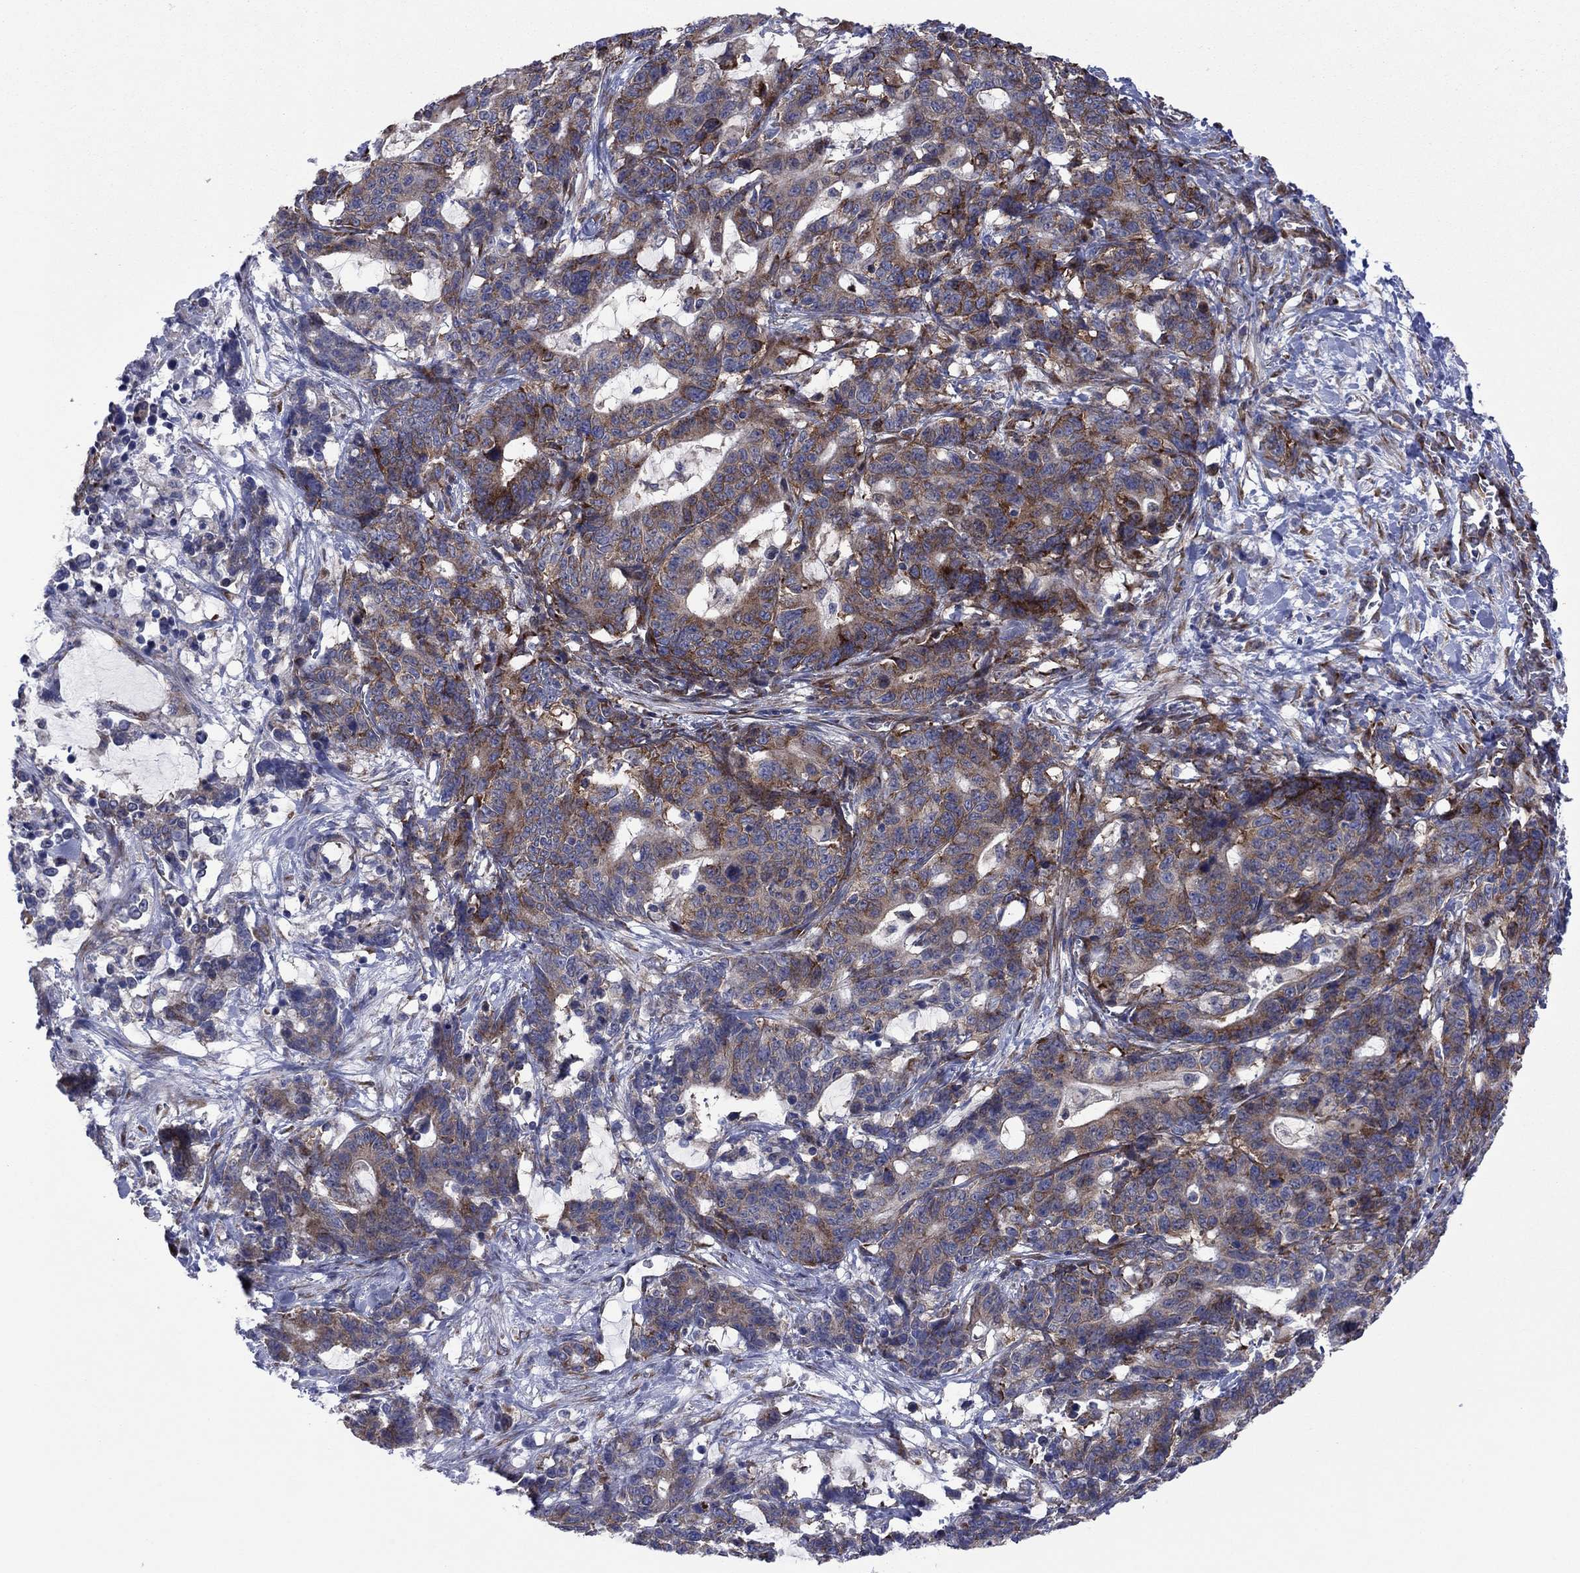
{"staining": {"intensity": "strong", "quantity": "25%-75%", "location": "cytoplasmic/membranous"}, "tissue": "stomach cancer", "cell_type": "Tumor cells", "image_type": "cancer", "snomed": [{"axis": "morphology", "description": "Normal tissue, NOS"}, {"axis": "morphology", "description": "Adenocarcinoma, NOS"}, {"axis": "topography", "description": "Stomach"}], "caption": "This is a photomicrograph of immunohistochemistry staining of stomach adenocarcinoma, which shows strong positivity in the cytoplasmic/membranous of tumor cells.", "gene": "GPR155", "patient": {"sex": "female", "age": 64}}